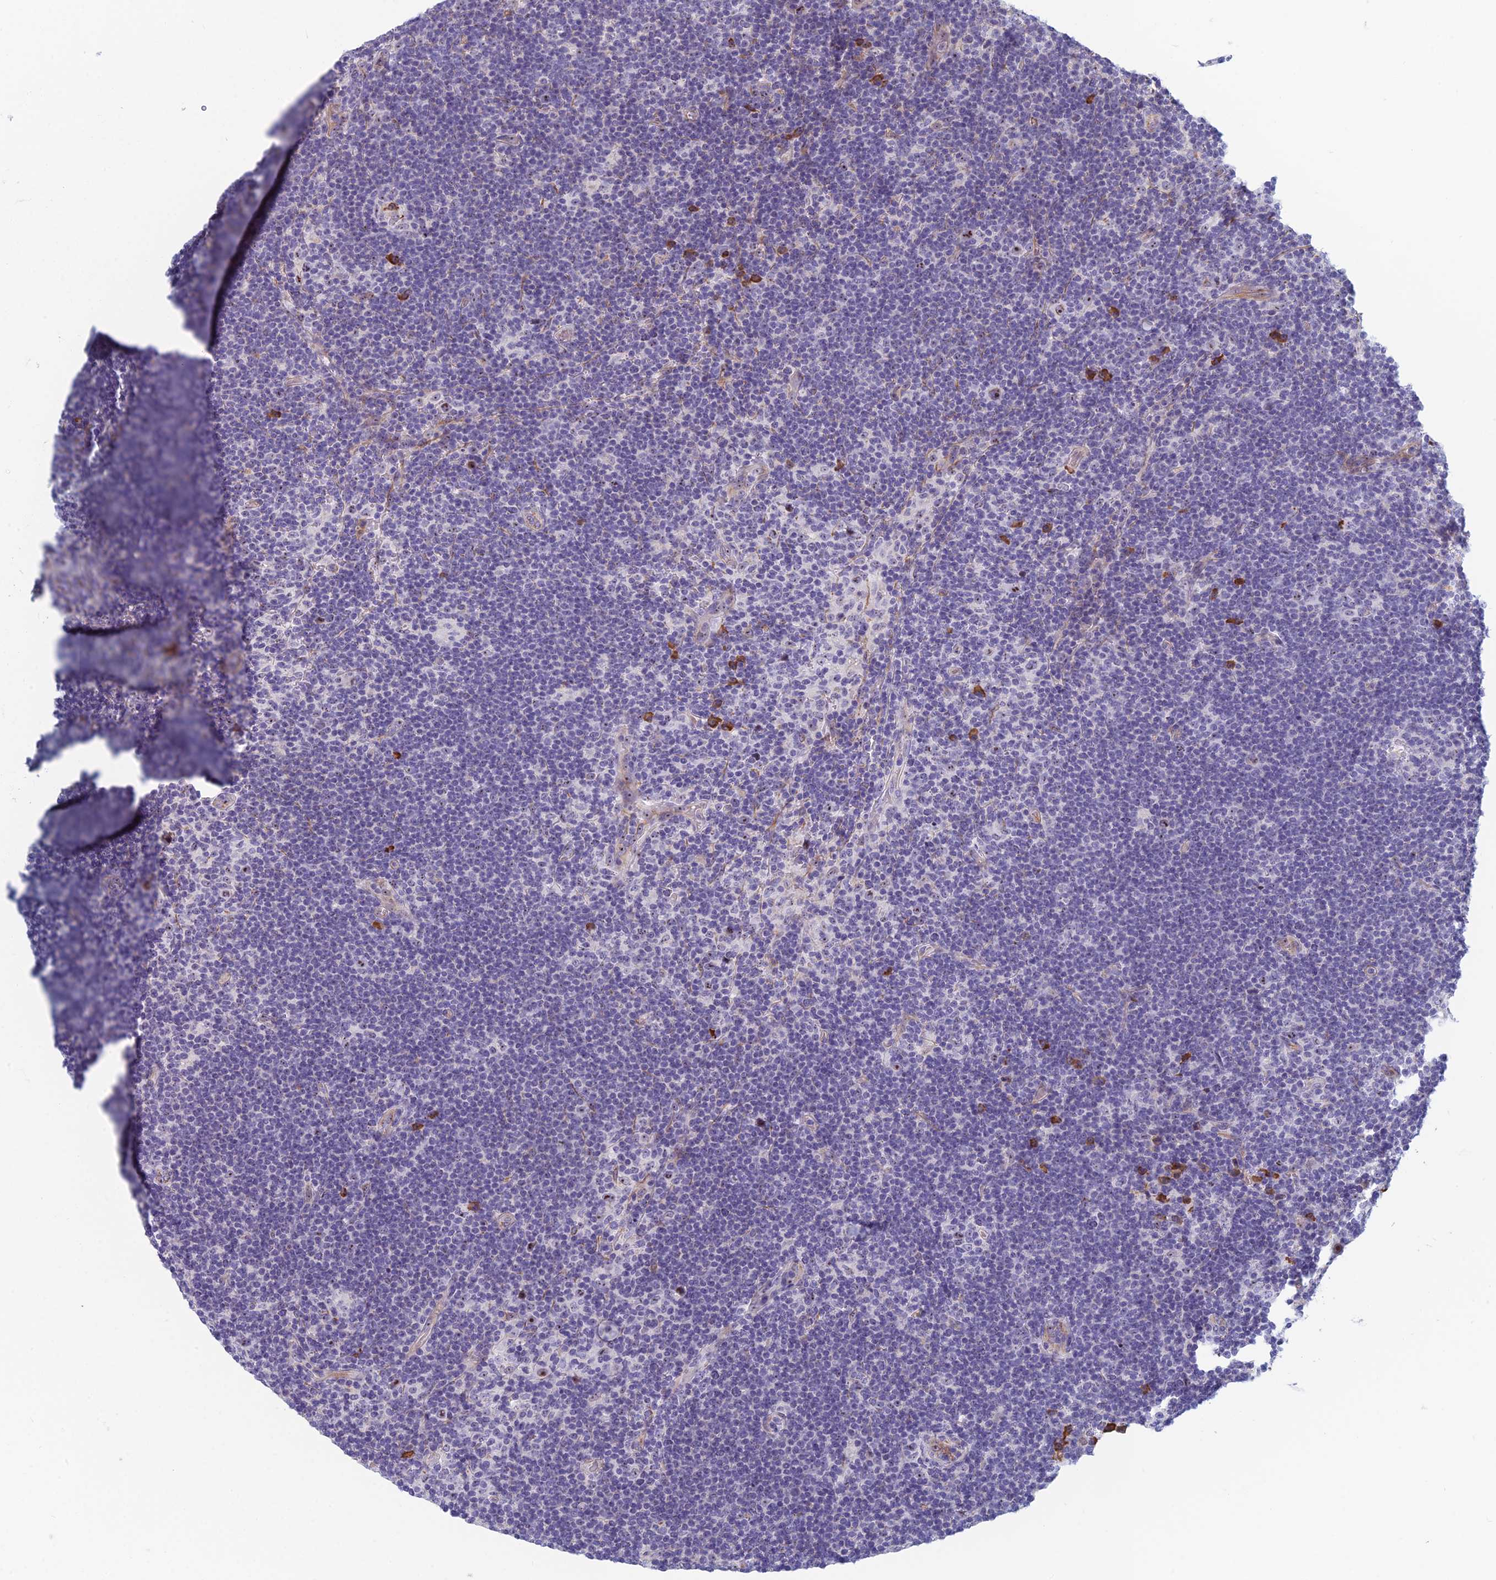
{"staining": {"intensity": "moderate", "quantity": ">75%", "location": "nuclear"}, "tissue": "lymphoma", "cell_type": "Tumor cells", "image_type": "cancer", "snomed": [{"axis": "morphology", "description": "Hodgkin's disease, NOS"}, {"axis": "topography", "description": "Lymph node"}], "caption": "Human lymphoma stained with a protein marker demonstrates moderate staining in tumor cells.", "gene": "NOC2L", "patient": {"sex": "female", "age": 57}}